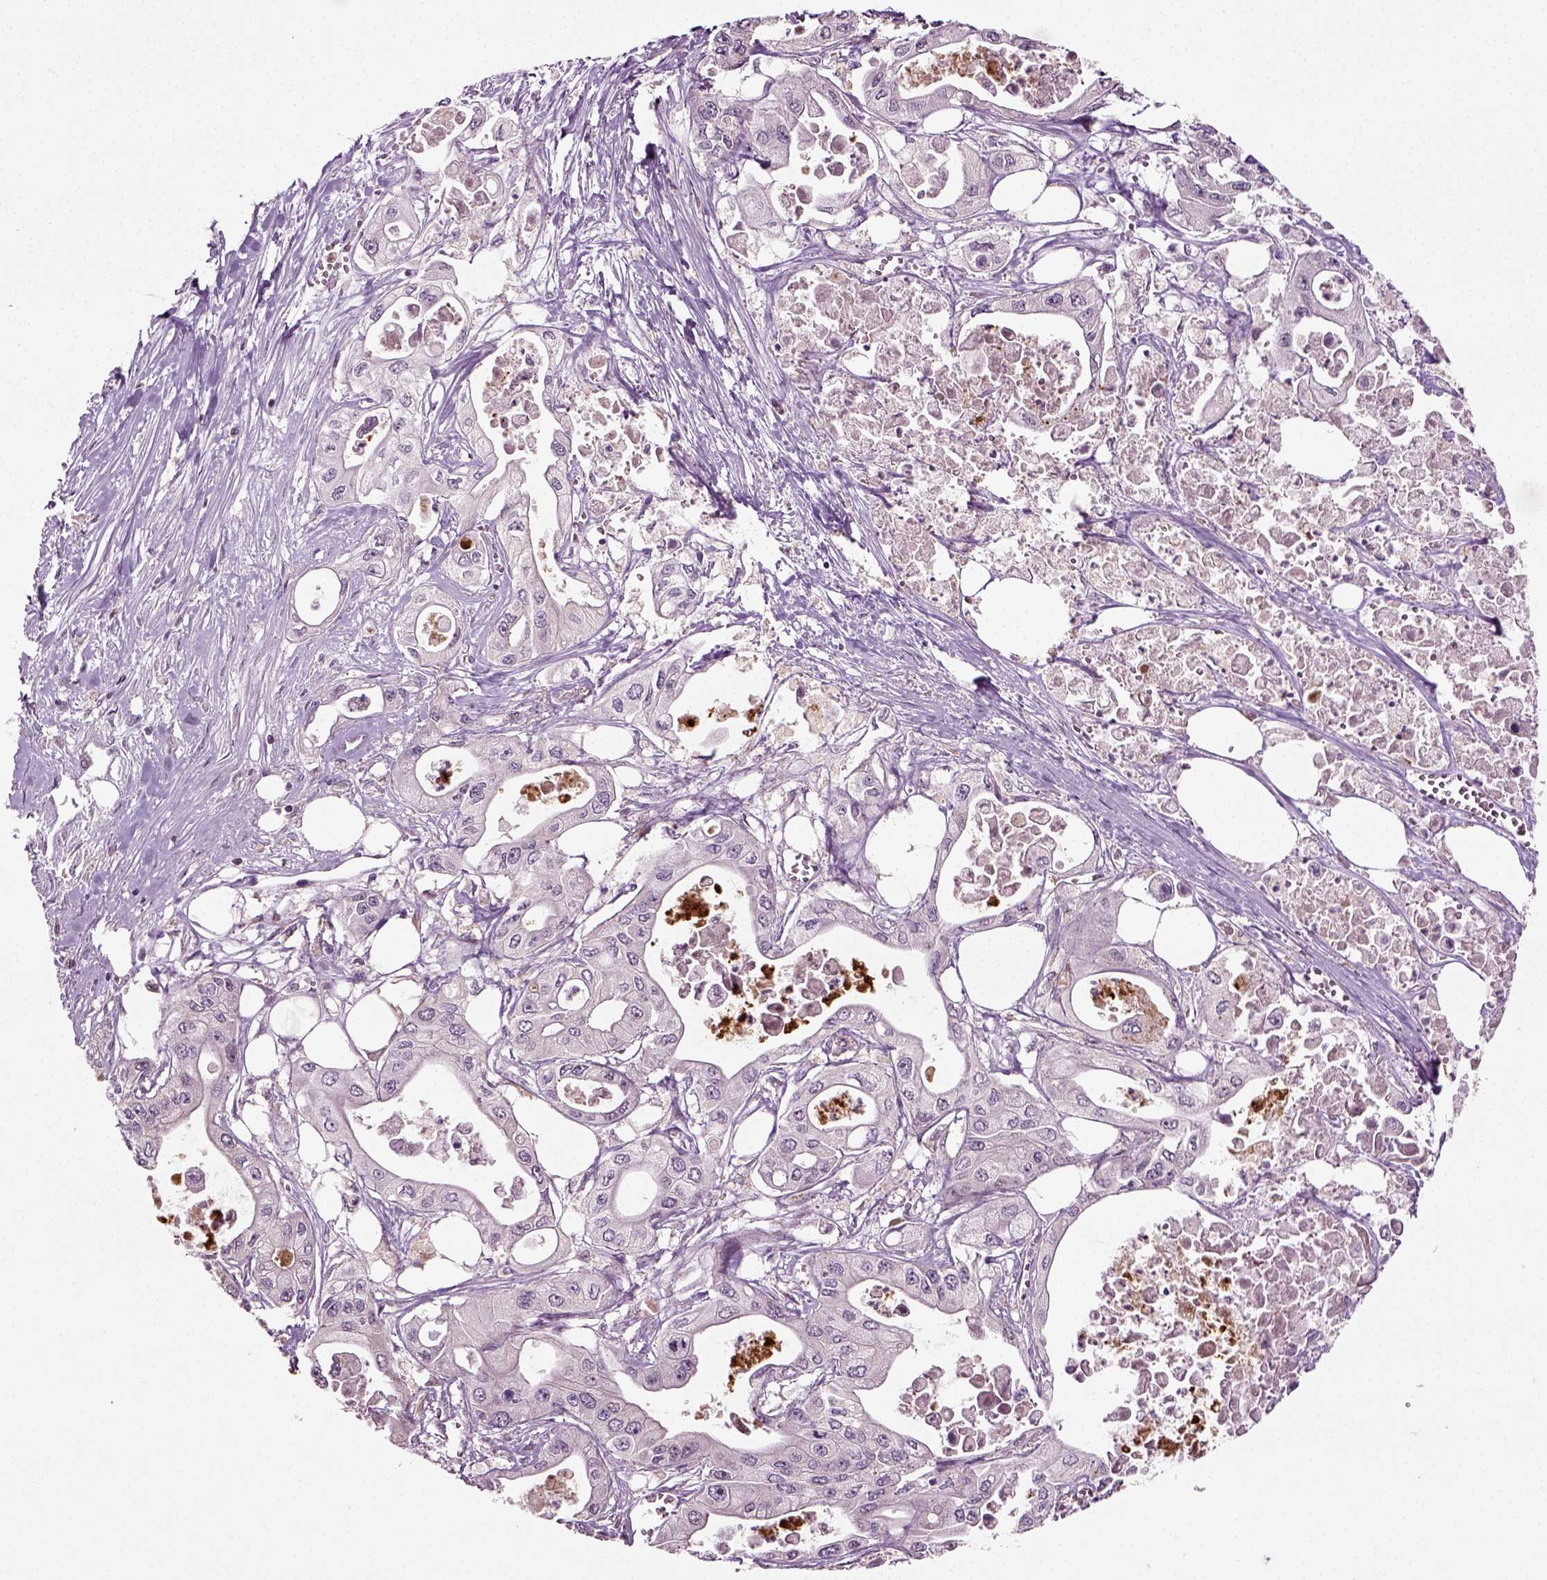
{"staining": {"intensity": "negative", "quantity": "none", "location": "none"}, "tissue": "pancreatic cancer", "cell_type": "Tumor cells", "image_type": "cancer", "snomed": [{"axis": "morphology", "description": "Adenocarcinoma, NOS"}, {"axis": "topography", "description": "Pancreas"}], "caption": "Immunohistochemical staining of human pancreatic cancer (adenocarcinoma) demonstrates no significant expression in tumor cells.", "gene": "ERV3-1", "patient": {"sex": "male", "age": 70}}